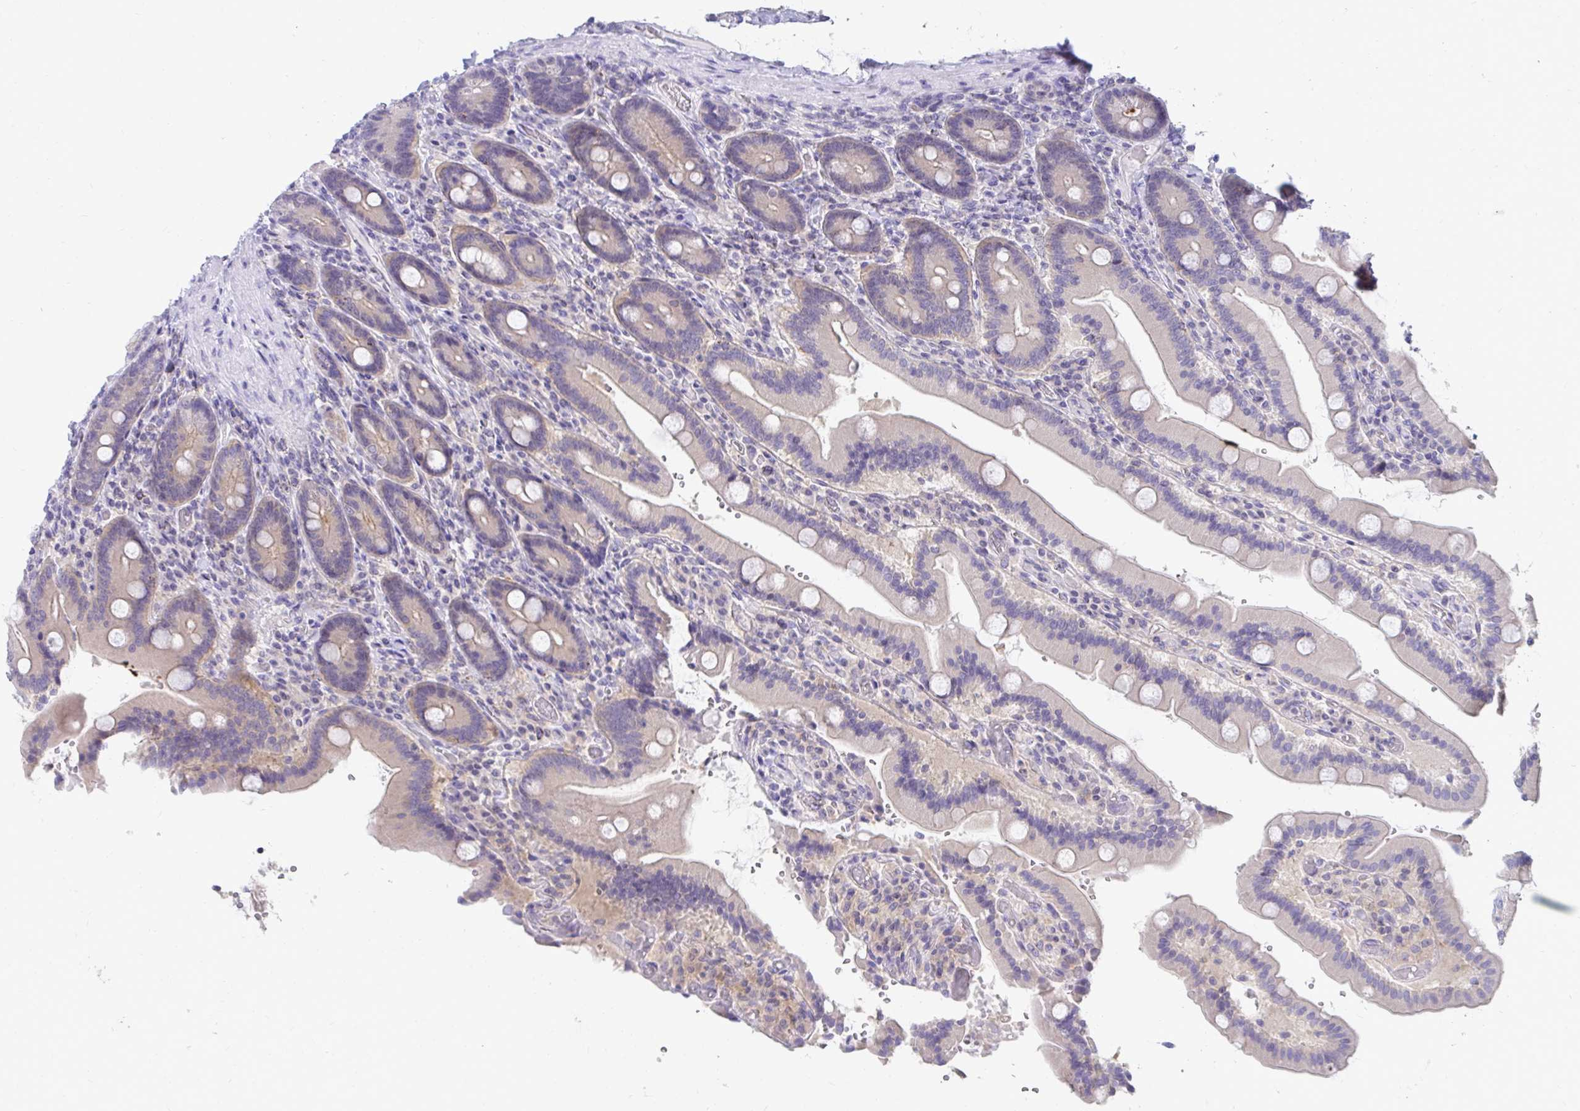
{"staining": {"intensity": "weak", "quantity": "25%-75%", "location": "cytoplasmic/membranous"}, "tissue": "duodenum", "cell_type": "Glandular cells", "image_type": "normal", "snomed": [{"axis": "morphology", "description": "Normal tissue, NOS"}, {"axis": "topography", "description": "Duodenum"}], "caption": "Benign duodenum was stained to show a protein in brown. There is low levels of weak cytoplasmic/membranous positivity in approximately 25%-75% of glandular cells. (Stains: DAB in brown, nuclei in blue, Microscopy: brightfield microscopy at high magnification).", "gene": "C19orf81", "patient": {"sex": "female", "age": 62}}